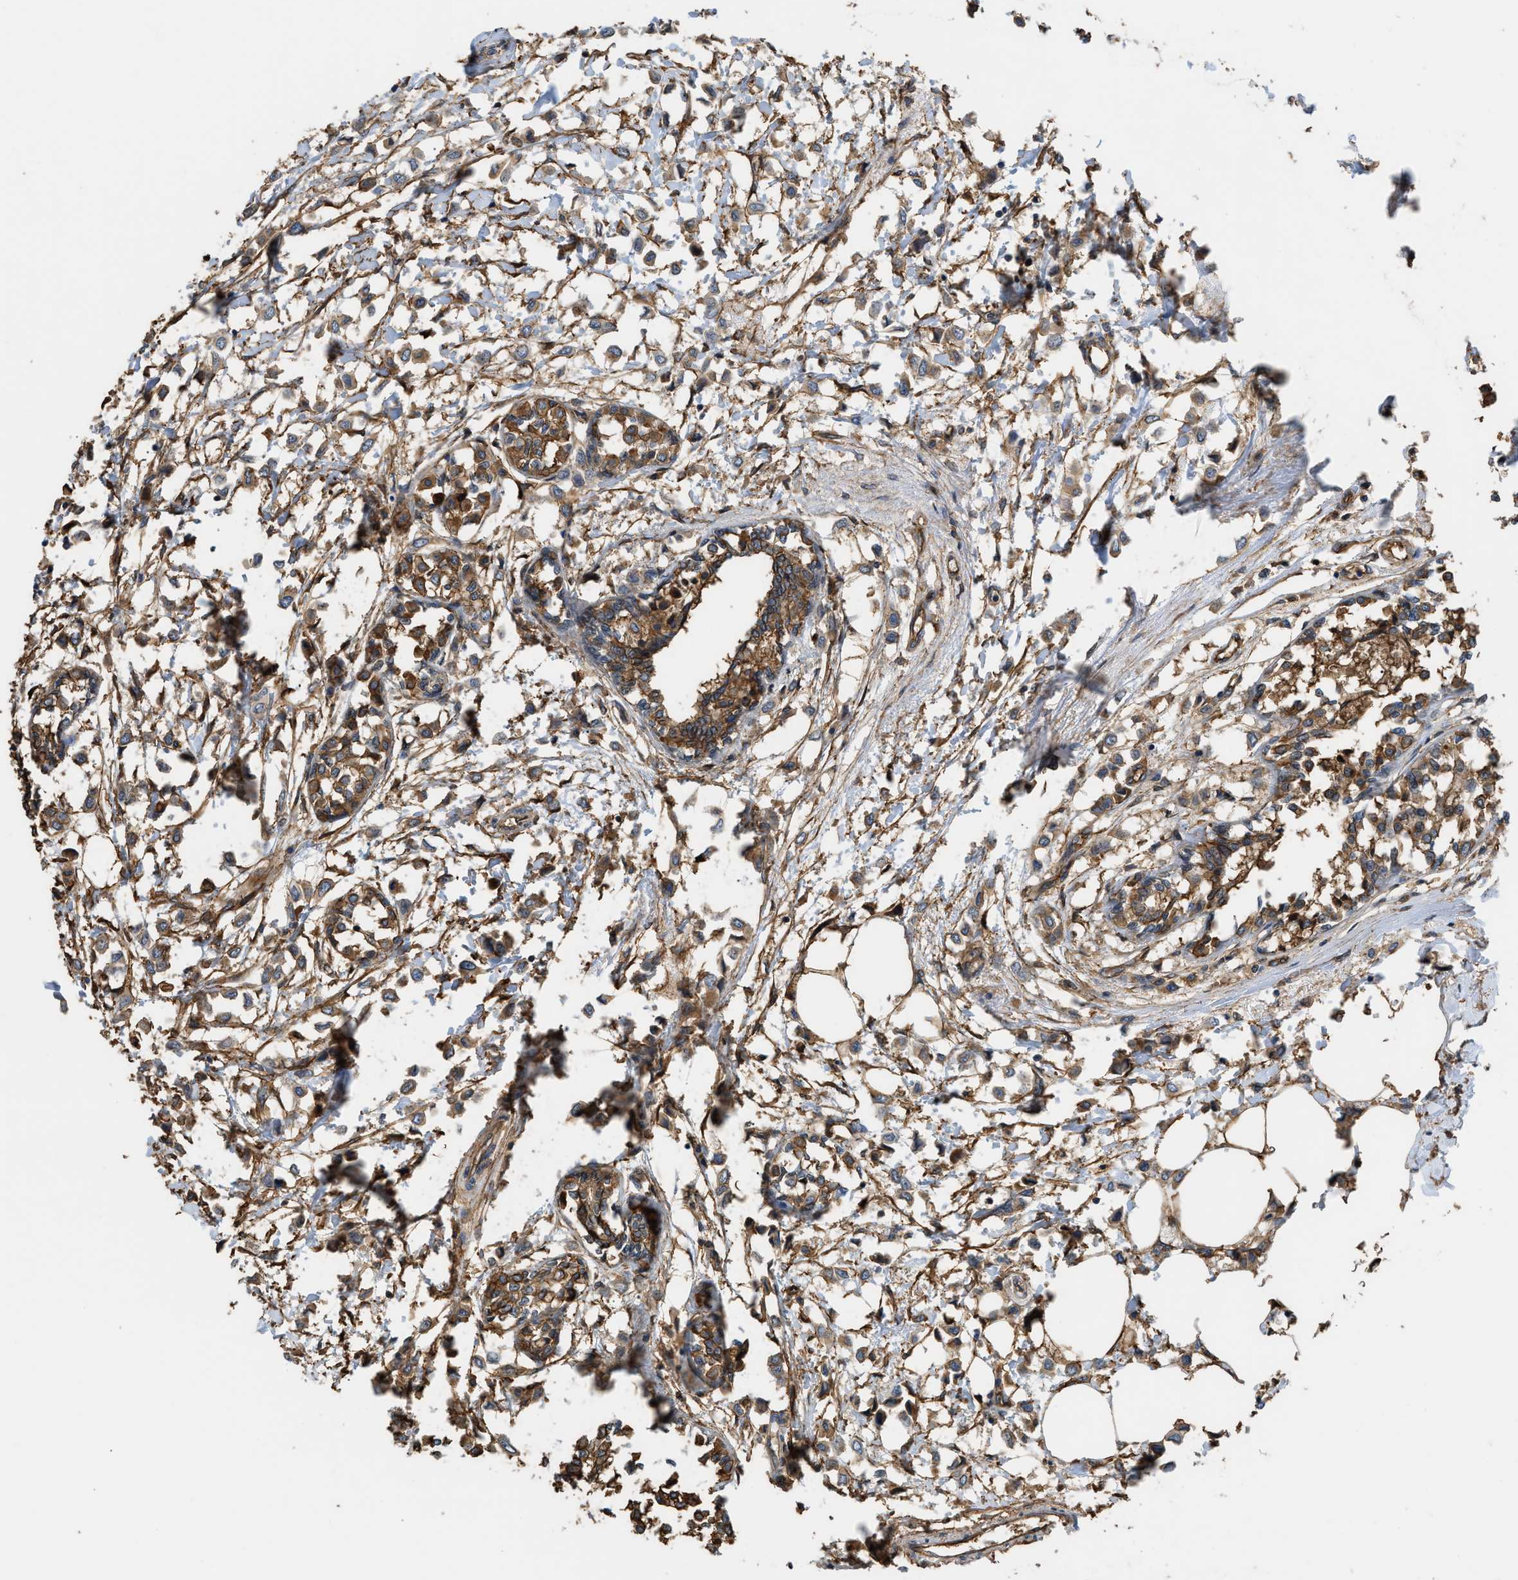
{"staining": {"intensity": "moderate", "quantity": ">75%", "location": "cytoplasmic/membranous"}, "tissue": "breast cancer", "cell_type": "Tumor cells", "image_type": "cancer", "snomed": [{"axis": "morphology", "description": "Lobular carcinoma"}, {"axis": "topography", "description": "Breast"}], "caption": "Immunohistochemical staining of human breast lobular carcinoma displays medium levels of moderate cytoplasmic/membranous staining in about >75% of tumor cells.", "gene": "DDHD2", "patient": {"sex": "female", "age": 51}}